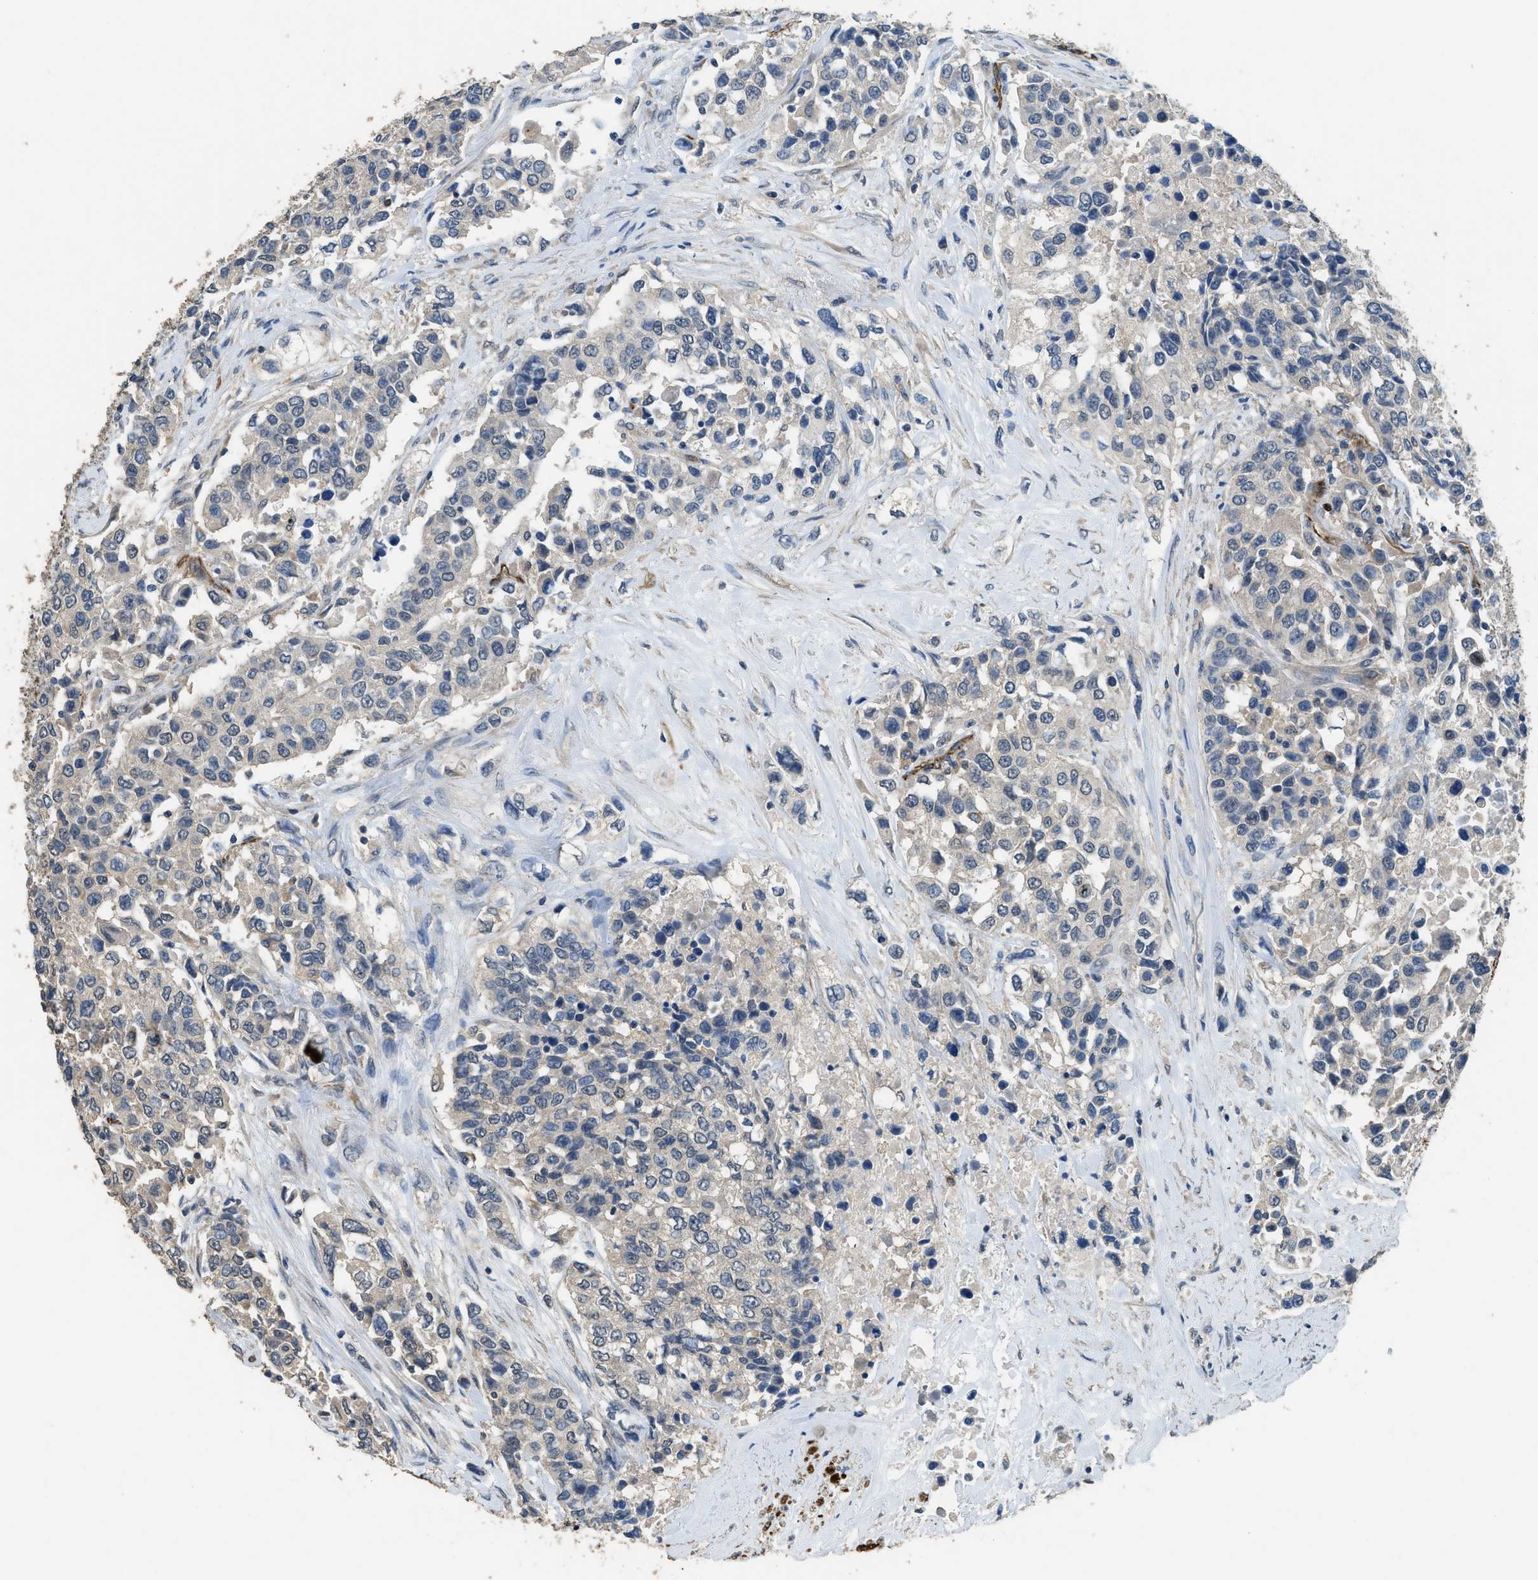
{"staining": {"intensity": "negative", "quantity": "none", "location": "none"}, "tissue": "urothelial cancer", "cell_type": "Tumor cells", "image_type": "cancer", "snomed": [{"axis": "morphology", "description": "Urothelial carcinoma, High grade"}, {"axis": "topography", "description": "Urinary bladder"}], "caption": "IHC micrograph of human urothelial carcinoma (high-grade) stained for a protein (brown), which shows no expression in tumor cells.", "gene": "SYNM", "patient": {"sex": "female", "age": 80}}